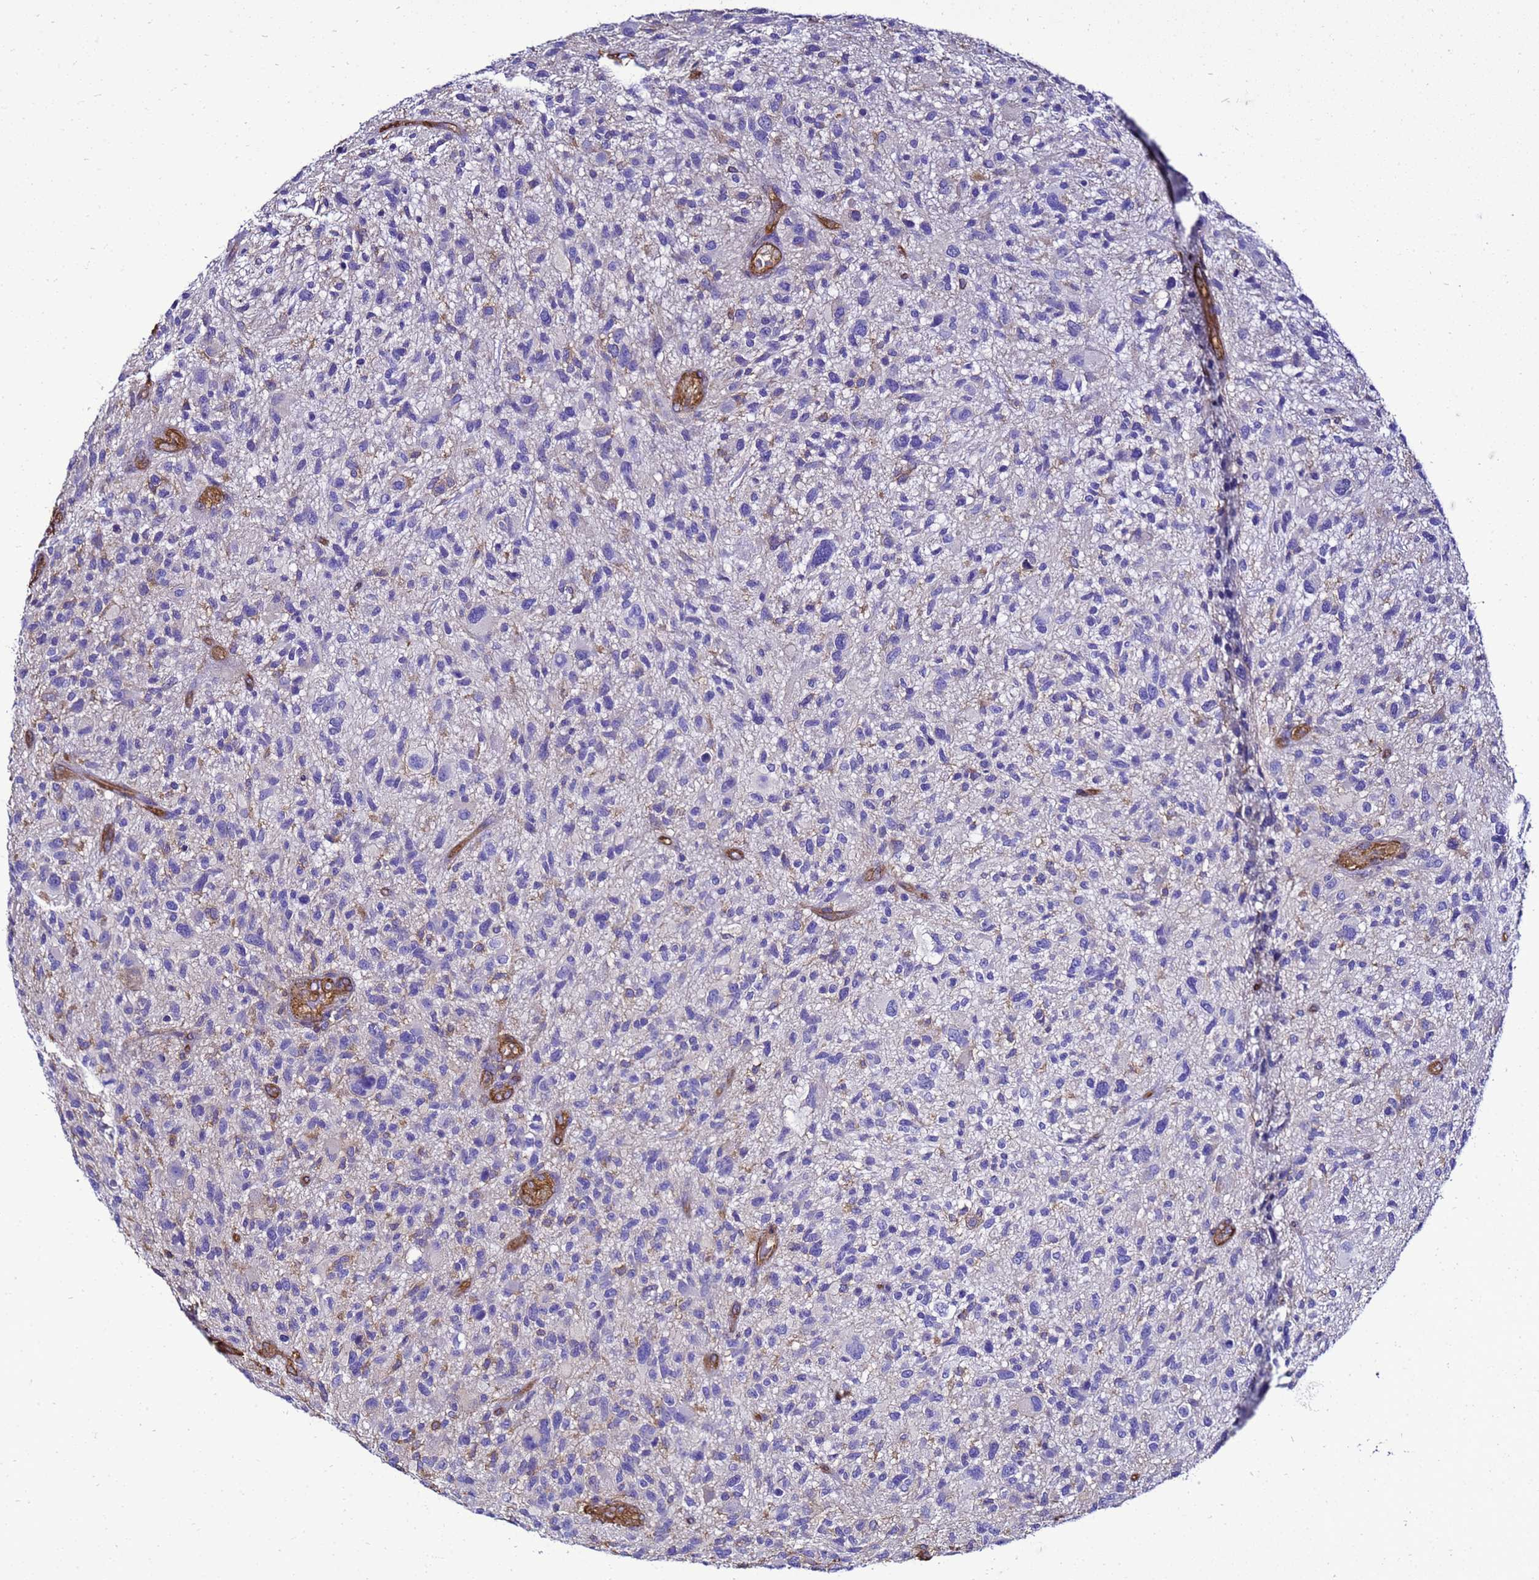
{"staining": {"intensity": "negative", "quantity": "none", "location": "none"}, "tissue": "glioma", "cell_type": "Tumor cells", "image_type": "cancer", "snomed": [{"axis": "morphology", "description": "Glioma, malignant, High grade"}, {"axis": "topography", "description": "Brain"}], "caption": "IHC histopathology image of neoplastic tissue: glioma stained with DAB demonstrates no significant protein positivity in tumor cells.", "gene": "MYL12A", "patient": {"sex": "male", "age": 47}}